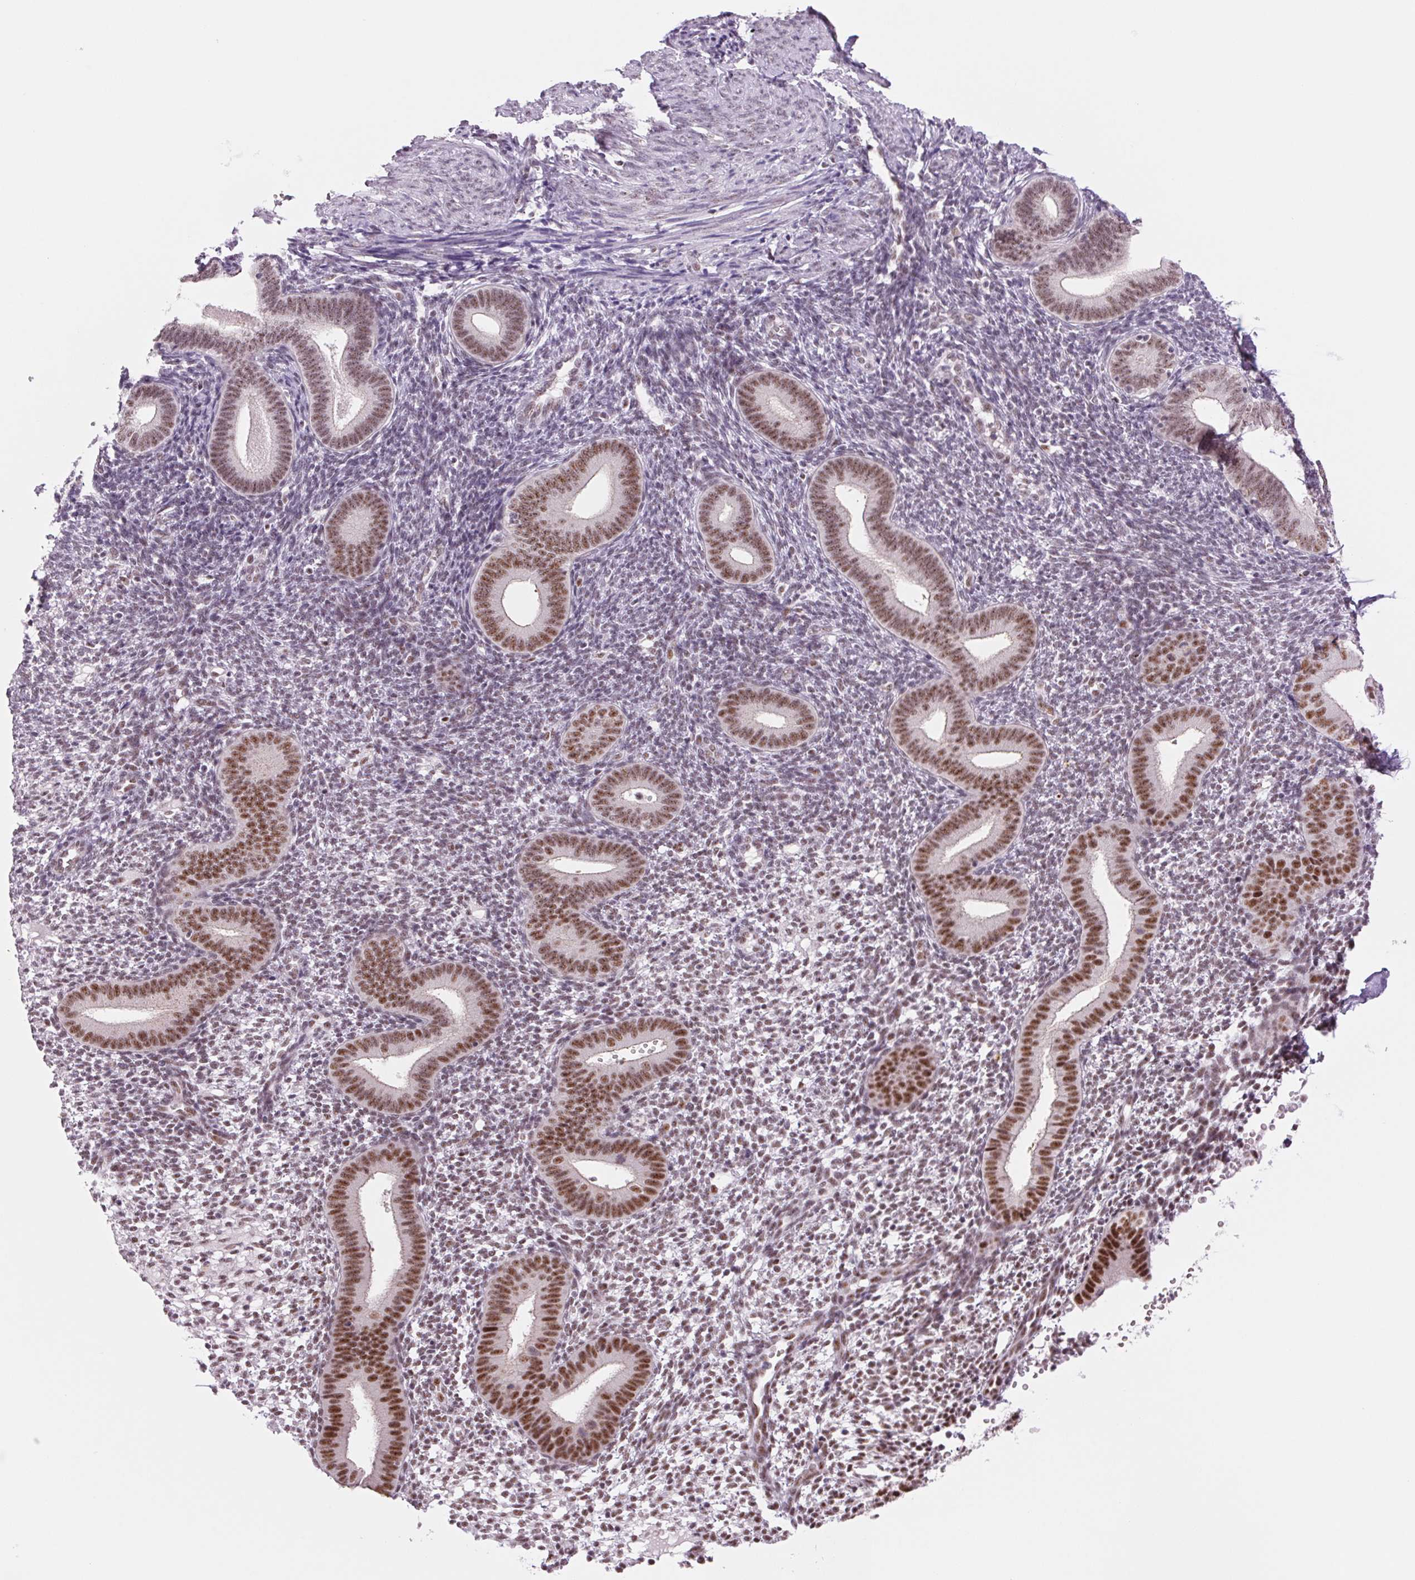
{"staining": {"intensity": "weak", "quantity": "<25%", "location": "nuclear"}, "tissue": "endometrium", "cell_type": "Cells in endometrial stroma", "image_type": "normal", "snomed": [{"axis": "morphology", "description": "Normal tissue, NOS"}, {"axis": "topography", "description": "Endometrium"}], "caption": "This is an IHC image of benign human endometrium. There is no positivity in cells in endometrial stroma.", "gene": "ZC3H14", "patient": {"sex": "female", "age": 40}}